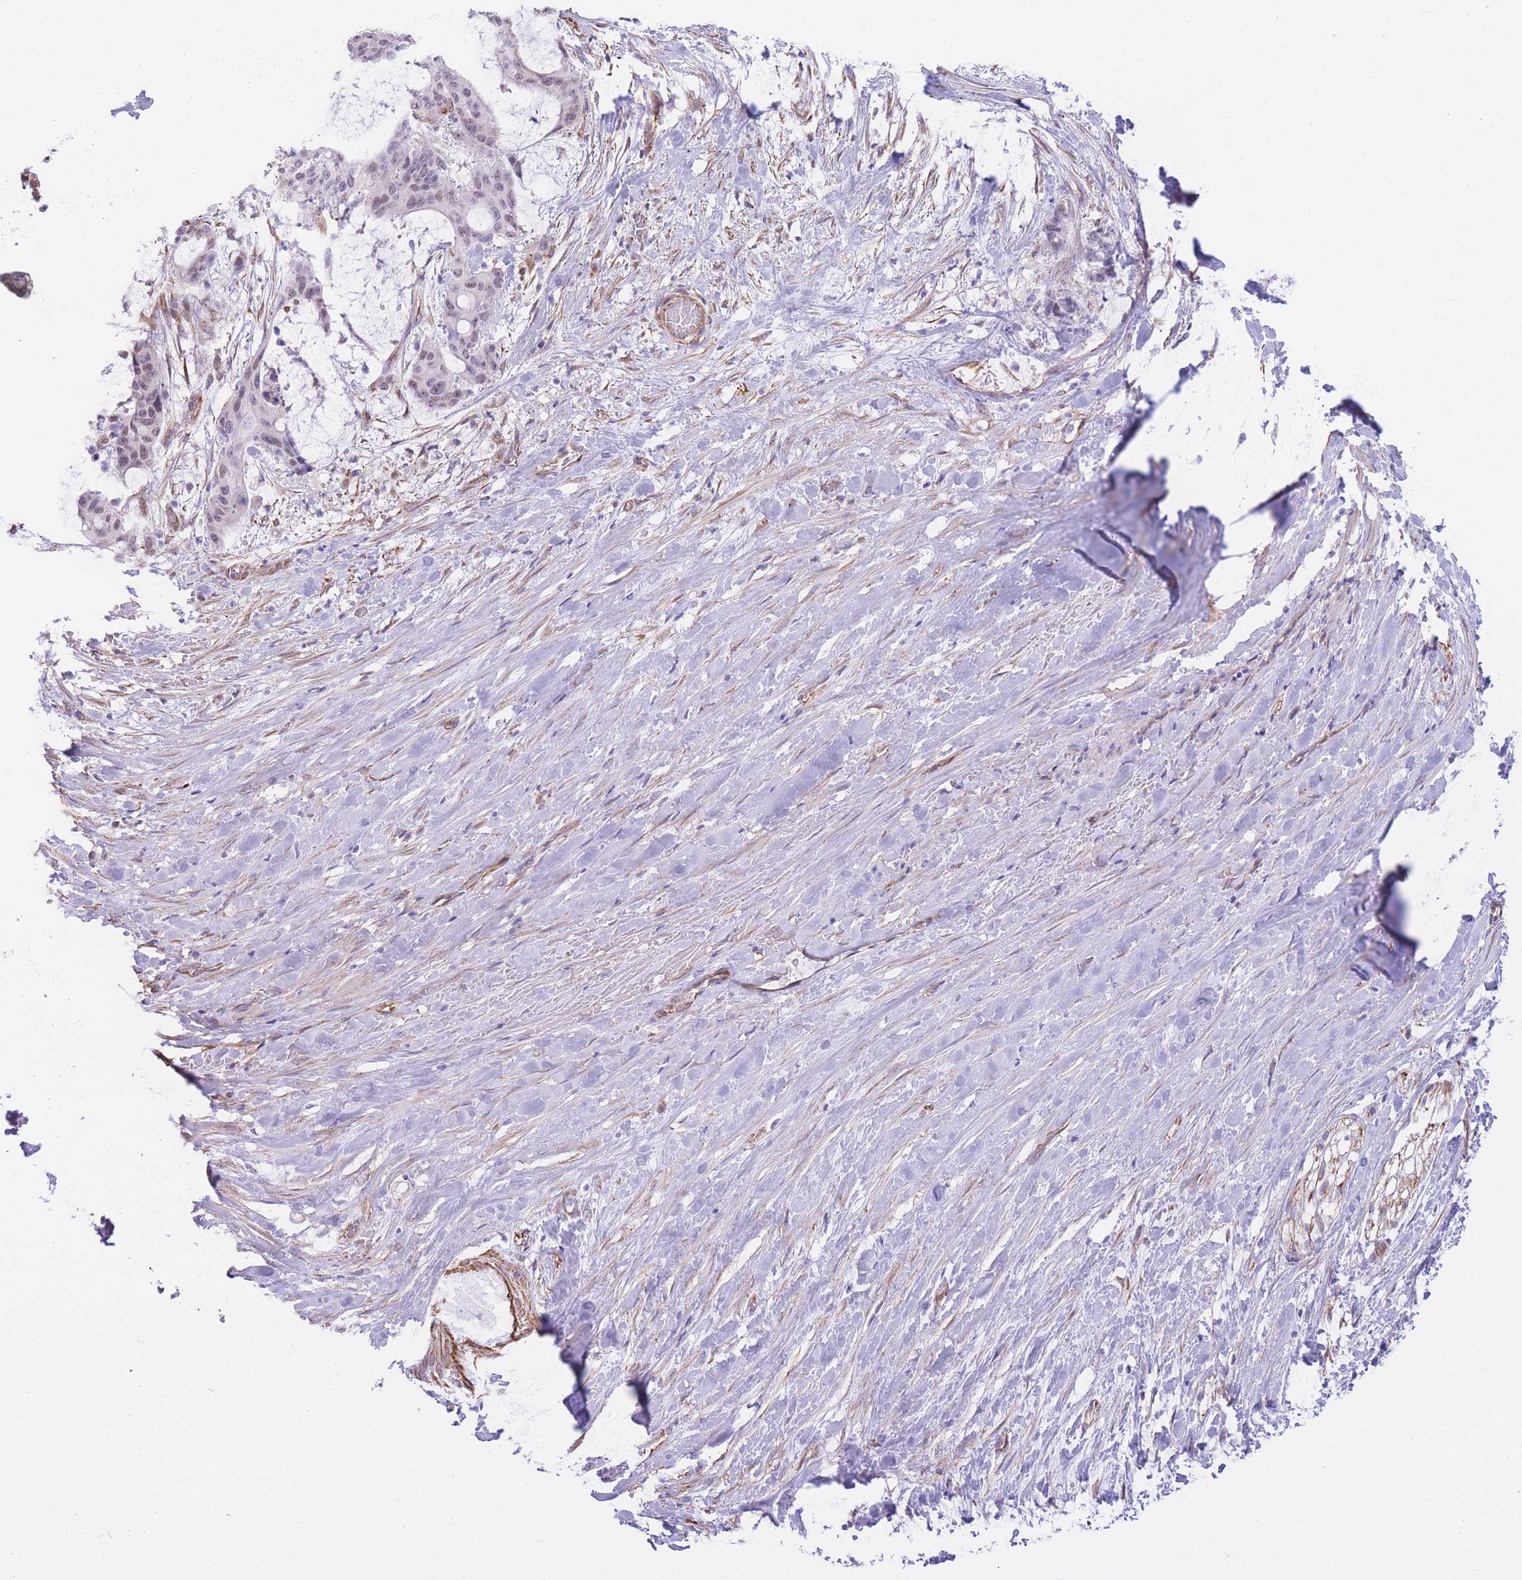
{"staining": {"intensity": "weak", "quantity": "<25%", "location": "nuclear"}, "tissue": "liver cancer", "cell_type": "Tumor cells", "image_type": "cancer", "snomed": [{"axis": "morphology", "description": "Normal tissue, NOS"}, {"axis": "morphology", "description": "Cholangiocarcinoma"}, {"axis": "topography", "description": "Liver"}, {"axis": "topography", "description": "Peripheral nerve tissue"}], "caption": "IHC of liver cancer exhibits no positivity in tumor cells.", "gene": "PSG8", "patient": {"sex": "female", "age": 73}}